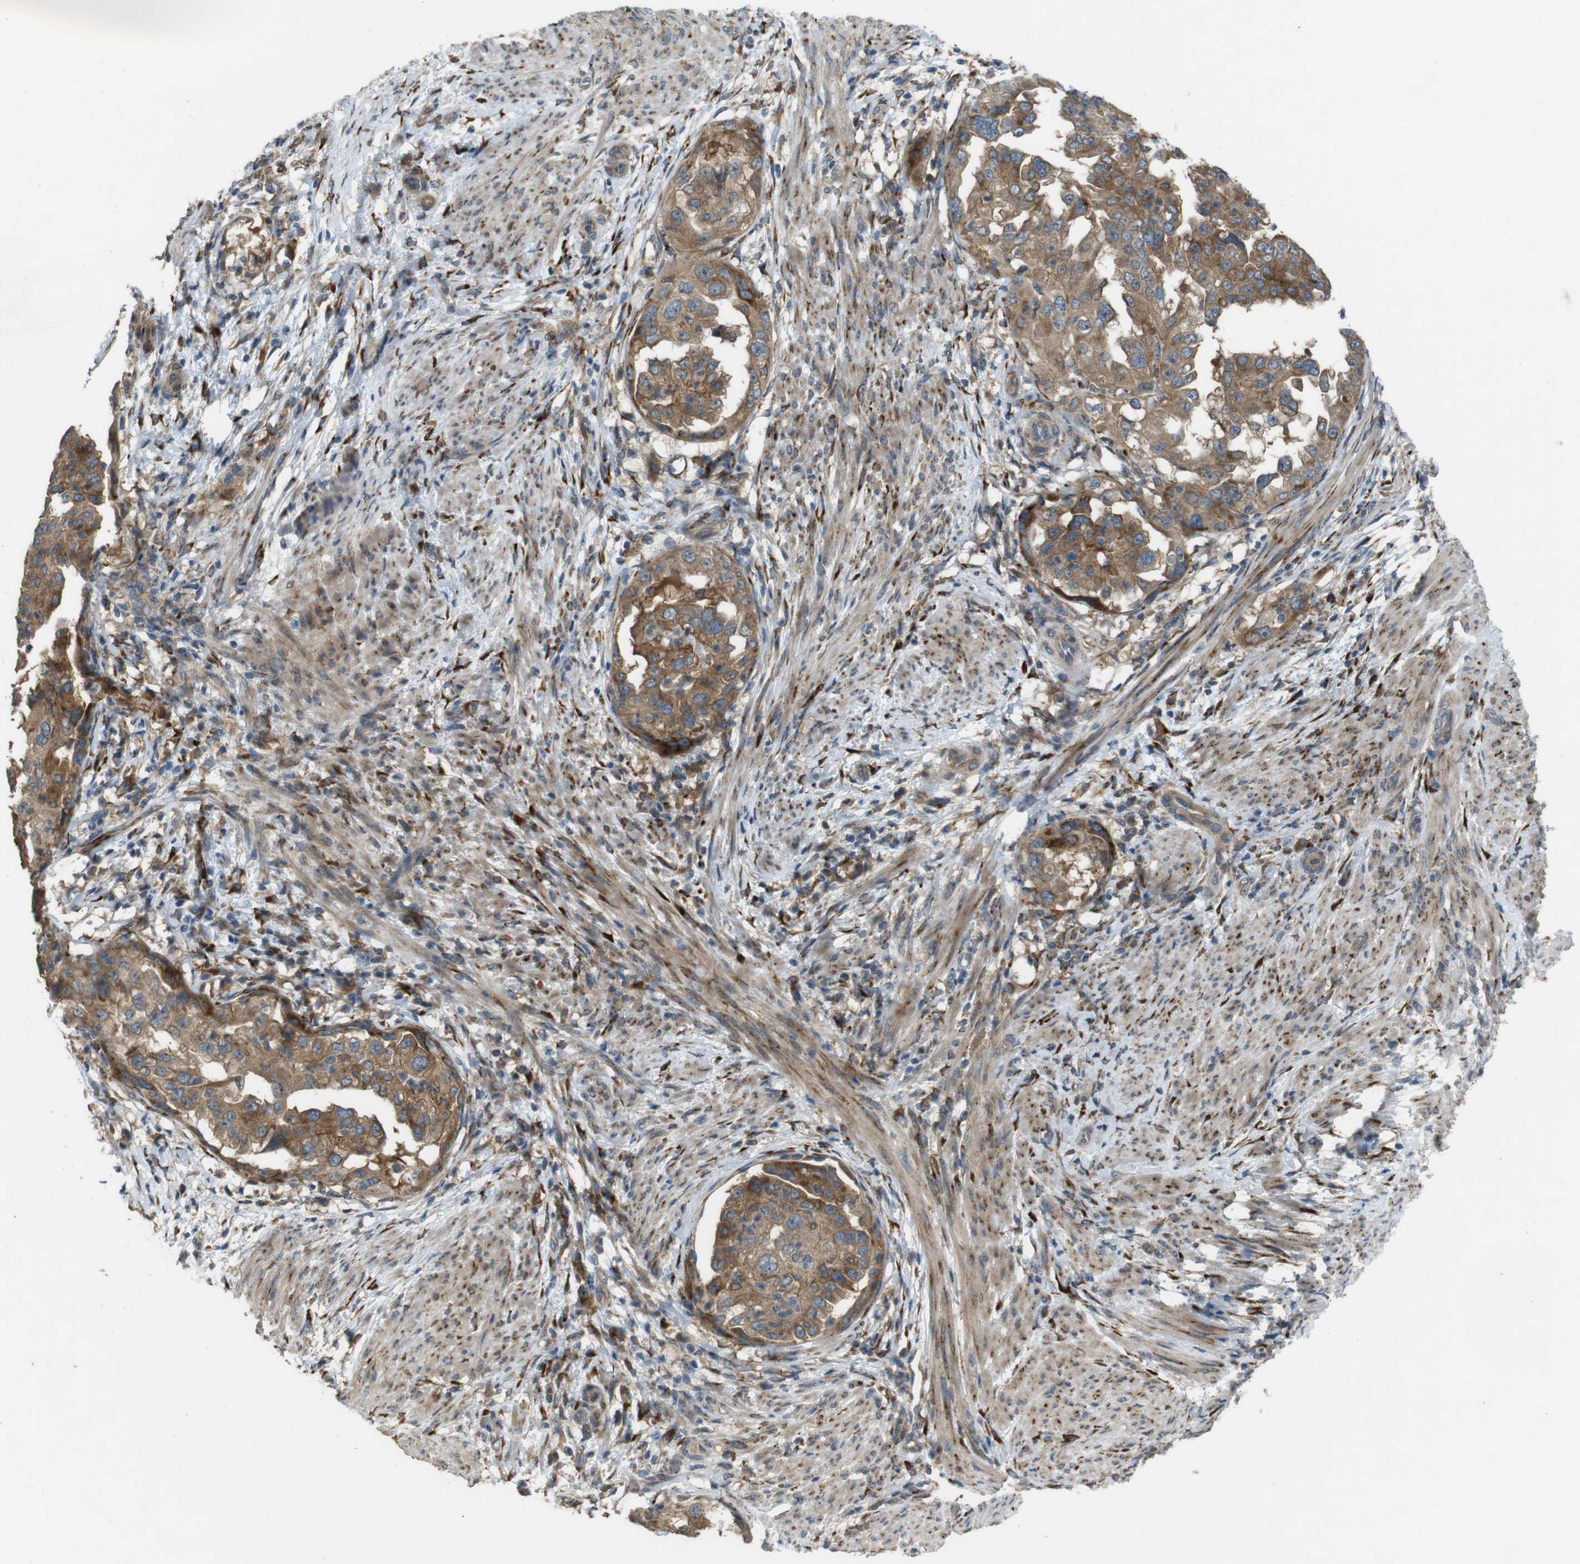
{"staining": {"intensity": "moderate", "quantity": ">75%", "location": "cytoplasmic/membranous"}, "tissue": "endometrial cancer", "cell_type": "Tumor cells", "image_type": "cancer", "snomed": [{"axis": "morphology", "description": "Adenocarcinoma, NOS"}, {"axis": "topography", "description": "Endometrium"}], "caption": "Immunohistochemistry of human endometrial cancer shows medium levels of moderate cytoplasmic/membranous staining in approximately >75% of tumor cells. (DAB (3,3'-diaminobenzidine) IHC, brown staining for protein, blue staining for nuclei).", "gene": "ARHGAP24", "patient": {"sex": "female", "age": 85}}